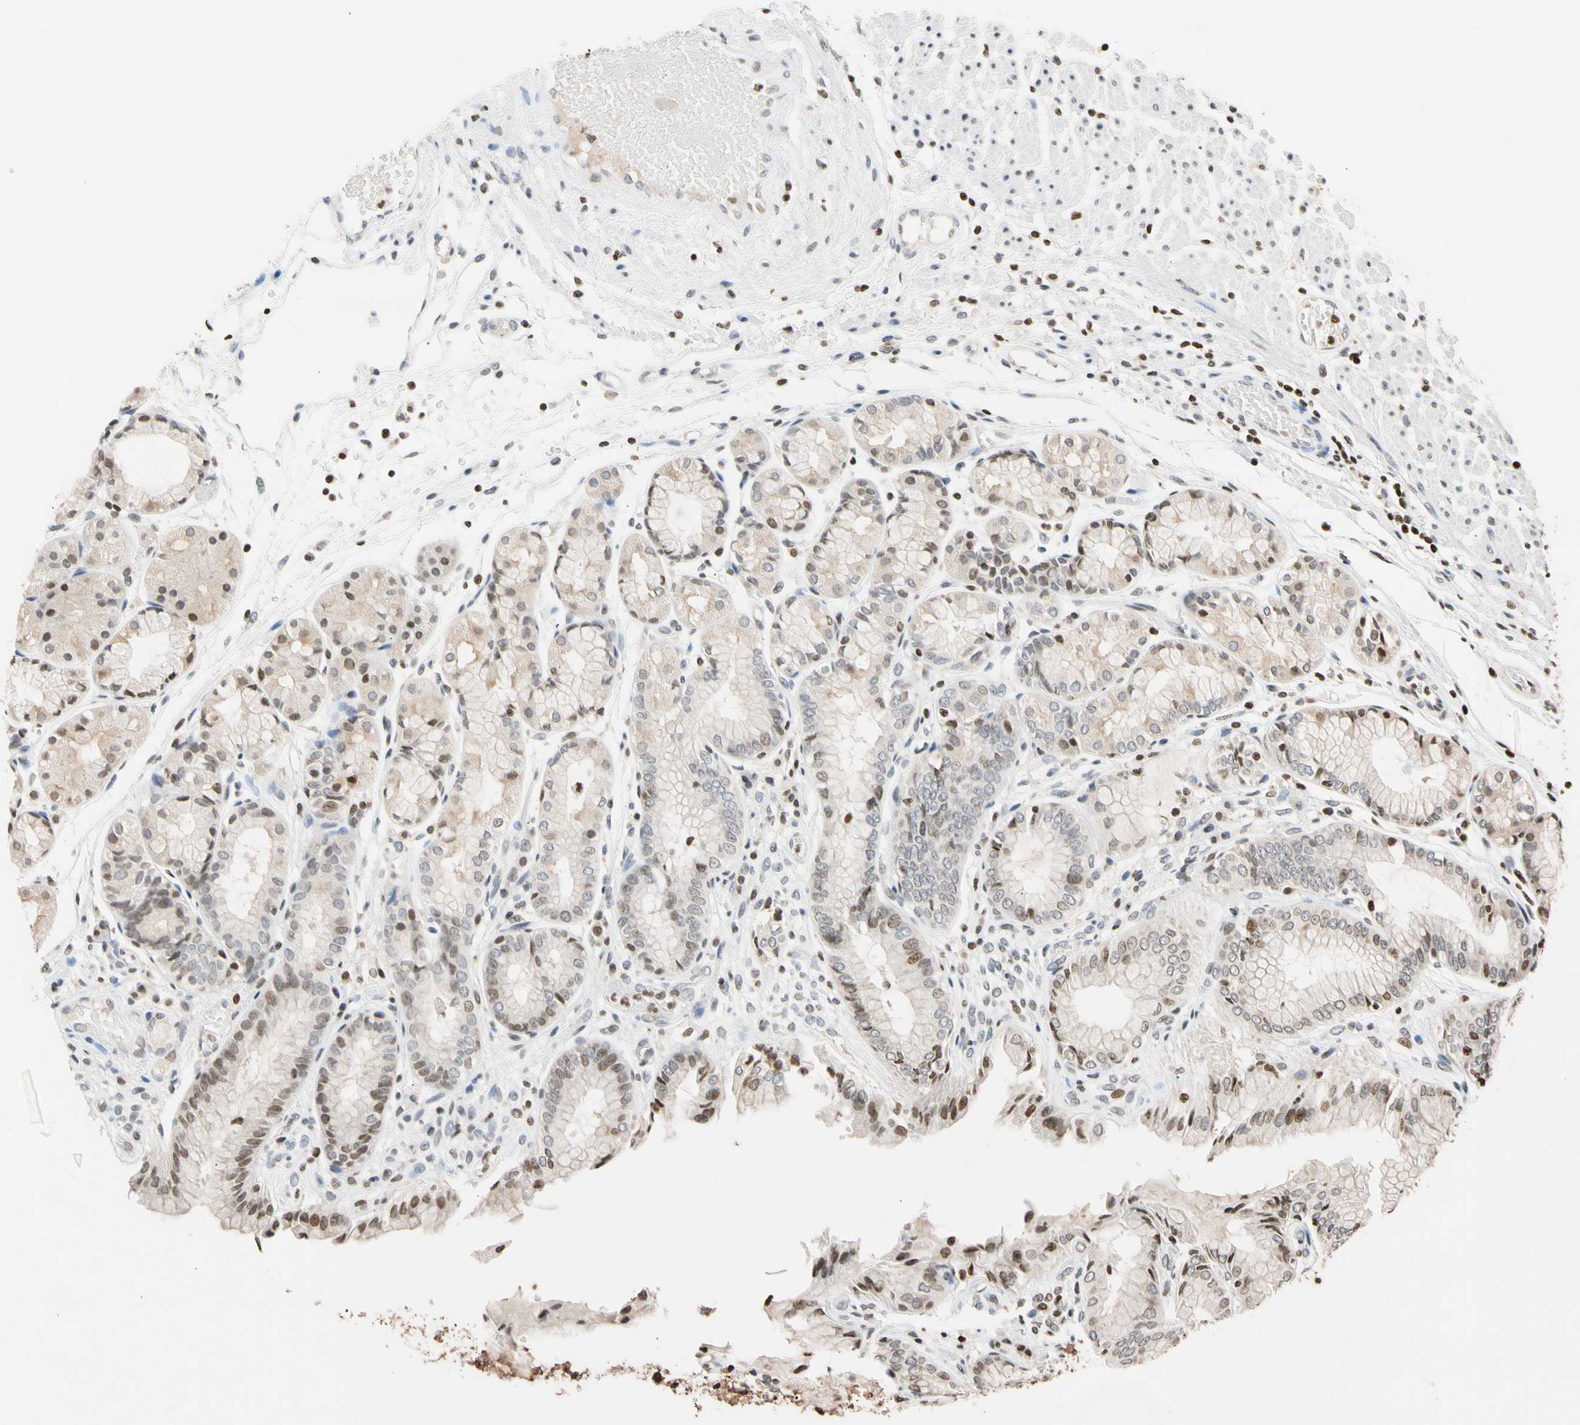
{"staining": {"intensity": "weak", "quantity": "25%-75%", "location": "cytoplasmic/membranous"}, "tissue": "stomach", "cell_type": "Glandular cells", "image_type": "normal", "snomed": [{"axis": "morphology", "description": "Normal tissue, NOS"}, {"axis": "topography", "description": "Stomach, upper"}], "caption": "Protein positivity by immunohistochemistry demonstrates weak cytoplasmic/membranous staining in about 25%-75% of glandular cells in benign stomach.", "gene": "GPX4", "patient": {"sex": "male", "age": 72}}